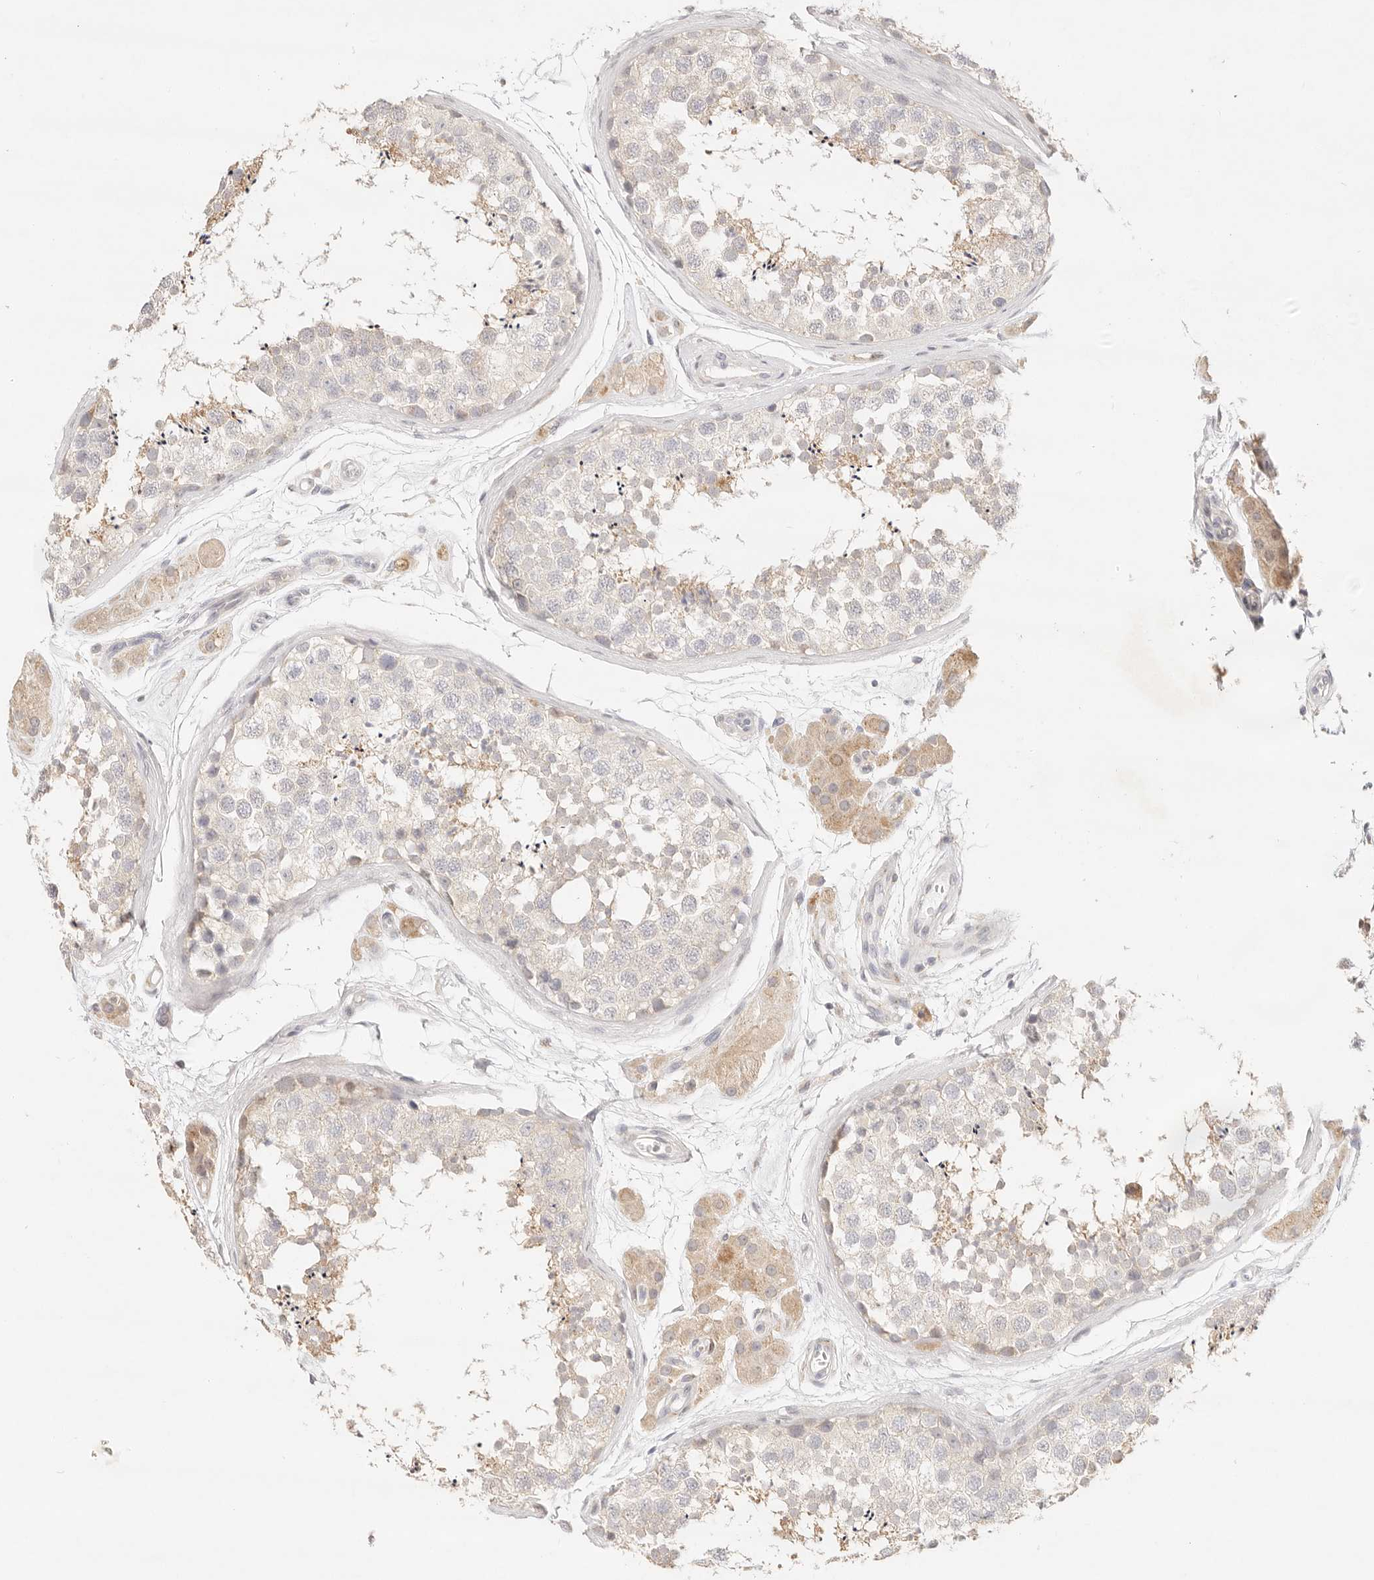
{"staining": {"intensity": "weak", "quantity": "<25%", "location": "cytoplasmic/membranous"}, "tissue": "testis", "cell_type": "Cells in seminiferous ducts", "image_type": "normal", "snomed": [{"axis": "morphology", "description": "Normal tissue, NOS"}, {"axis": "topography", "description": "Testis"}], "caption": "An image of testis stained for a protein exhibits no brown staining in cells in seminiferous ducts. (Stains: DAB IHC with hematoxylin counter stain, Microscopy: brightfield microscopy at high magnification).", "gene": "GPR156", "patient": {"sex": "male", "age": 56}}